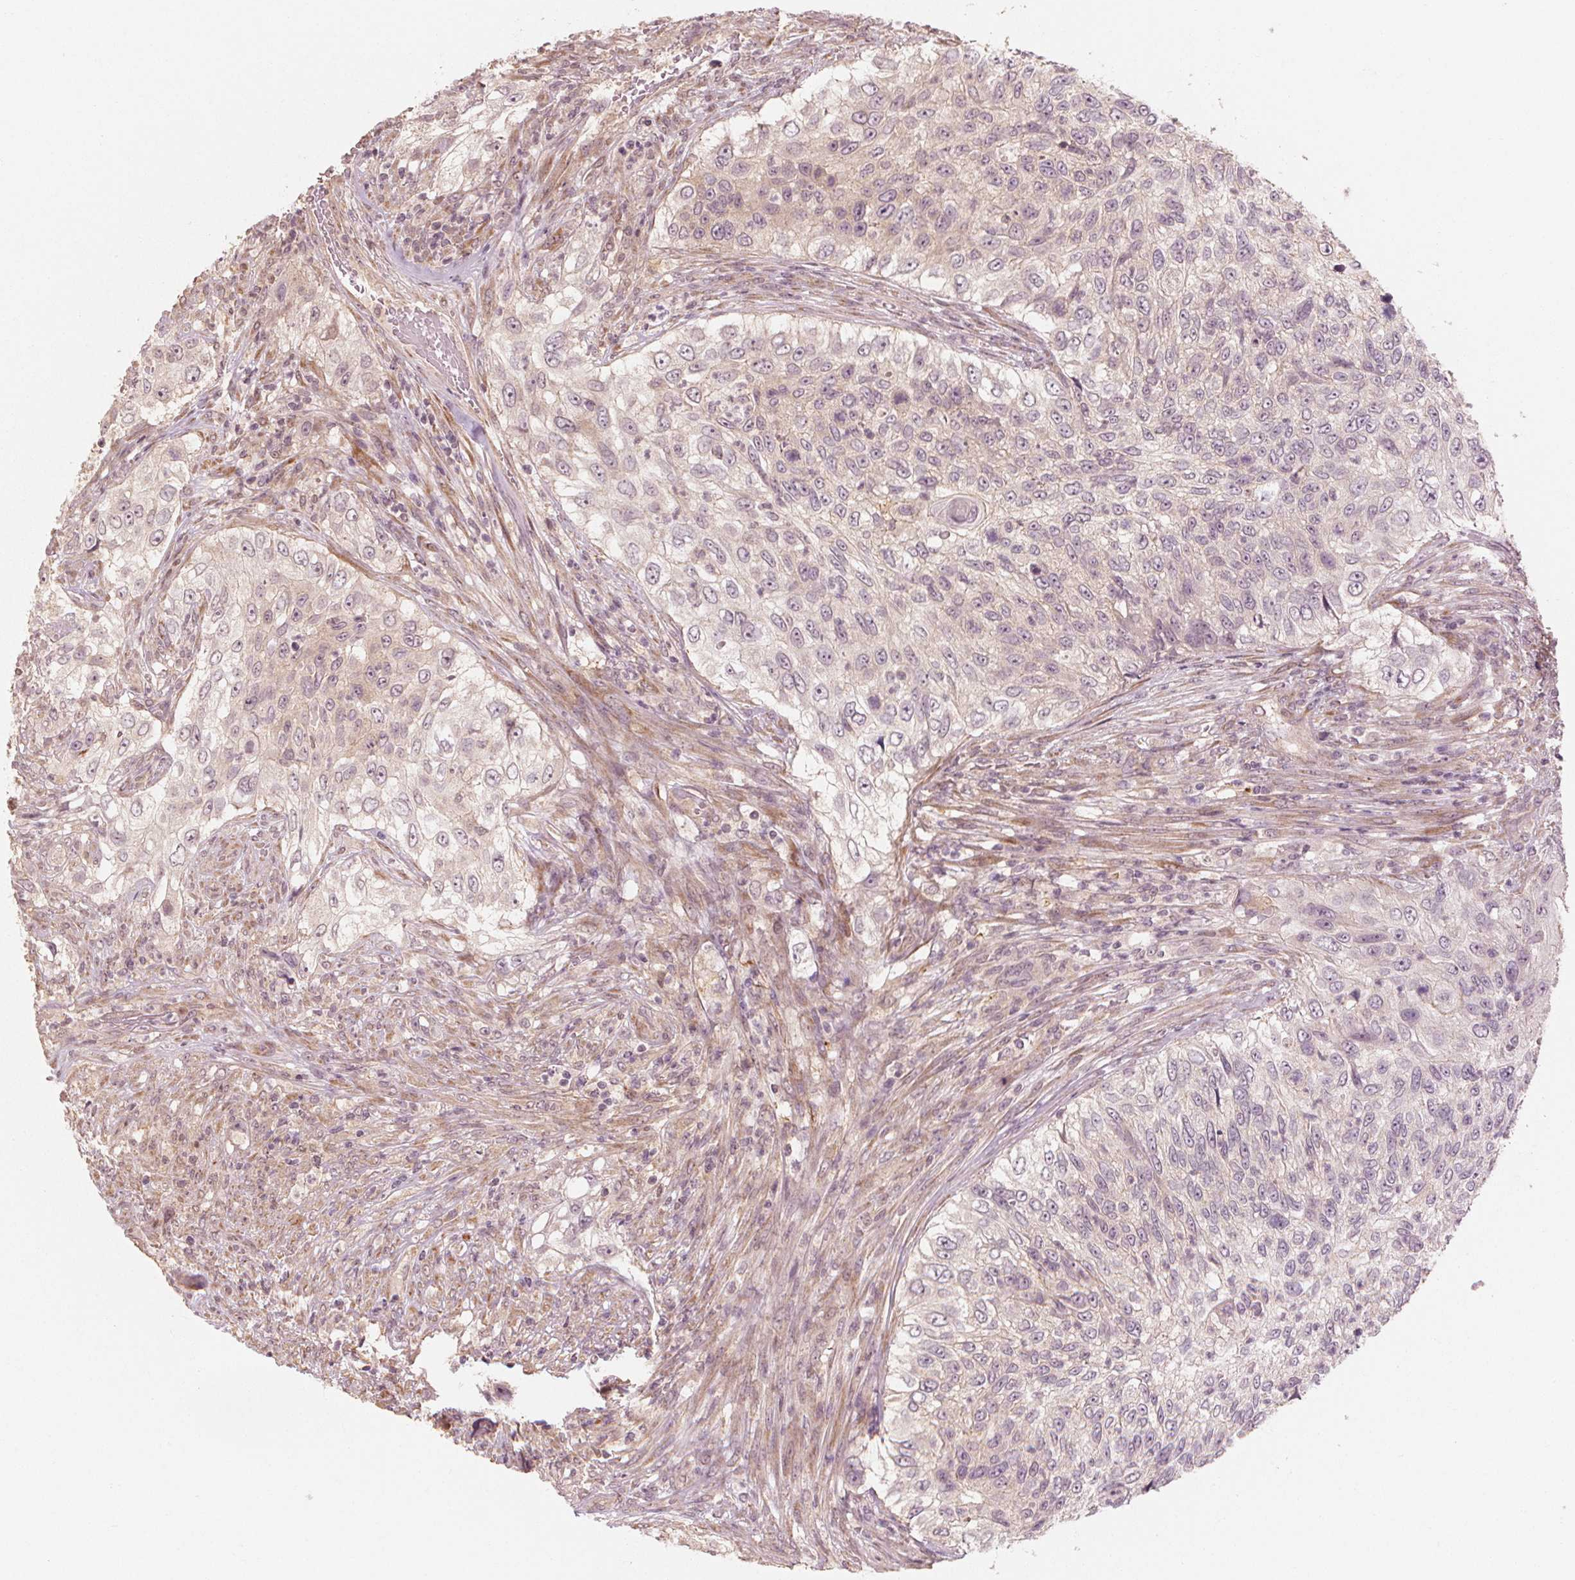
{"staining": {"intensity": "negative", "quantity": "none", "location": "none"}, "tissue": "urothelial cancer", "cell_type": "Tumor cells", "image_type": "cancer", "snomed": [{"axis": "morphology", "description": "Urothelial carcinoma, High grade"}, {"axis": "topography", "description": "Urinary bladder"}], "caption": "This is an immunohistochemistry (IHC) histopathology image of high-grade urothelial carcinoma. There is no staining in tumor cells.", "gene": "CLBA1", "patient": {"sex": "female", "age": 60}}